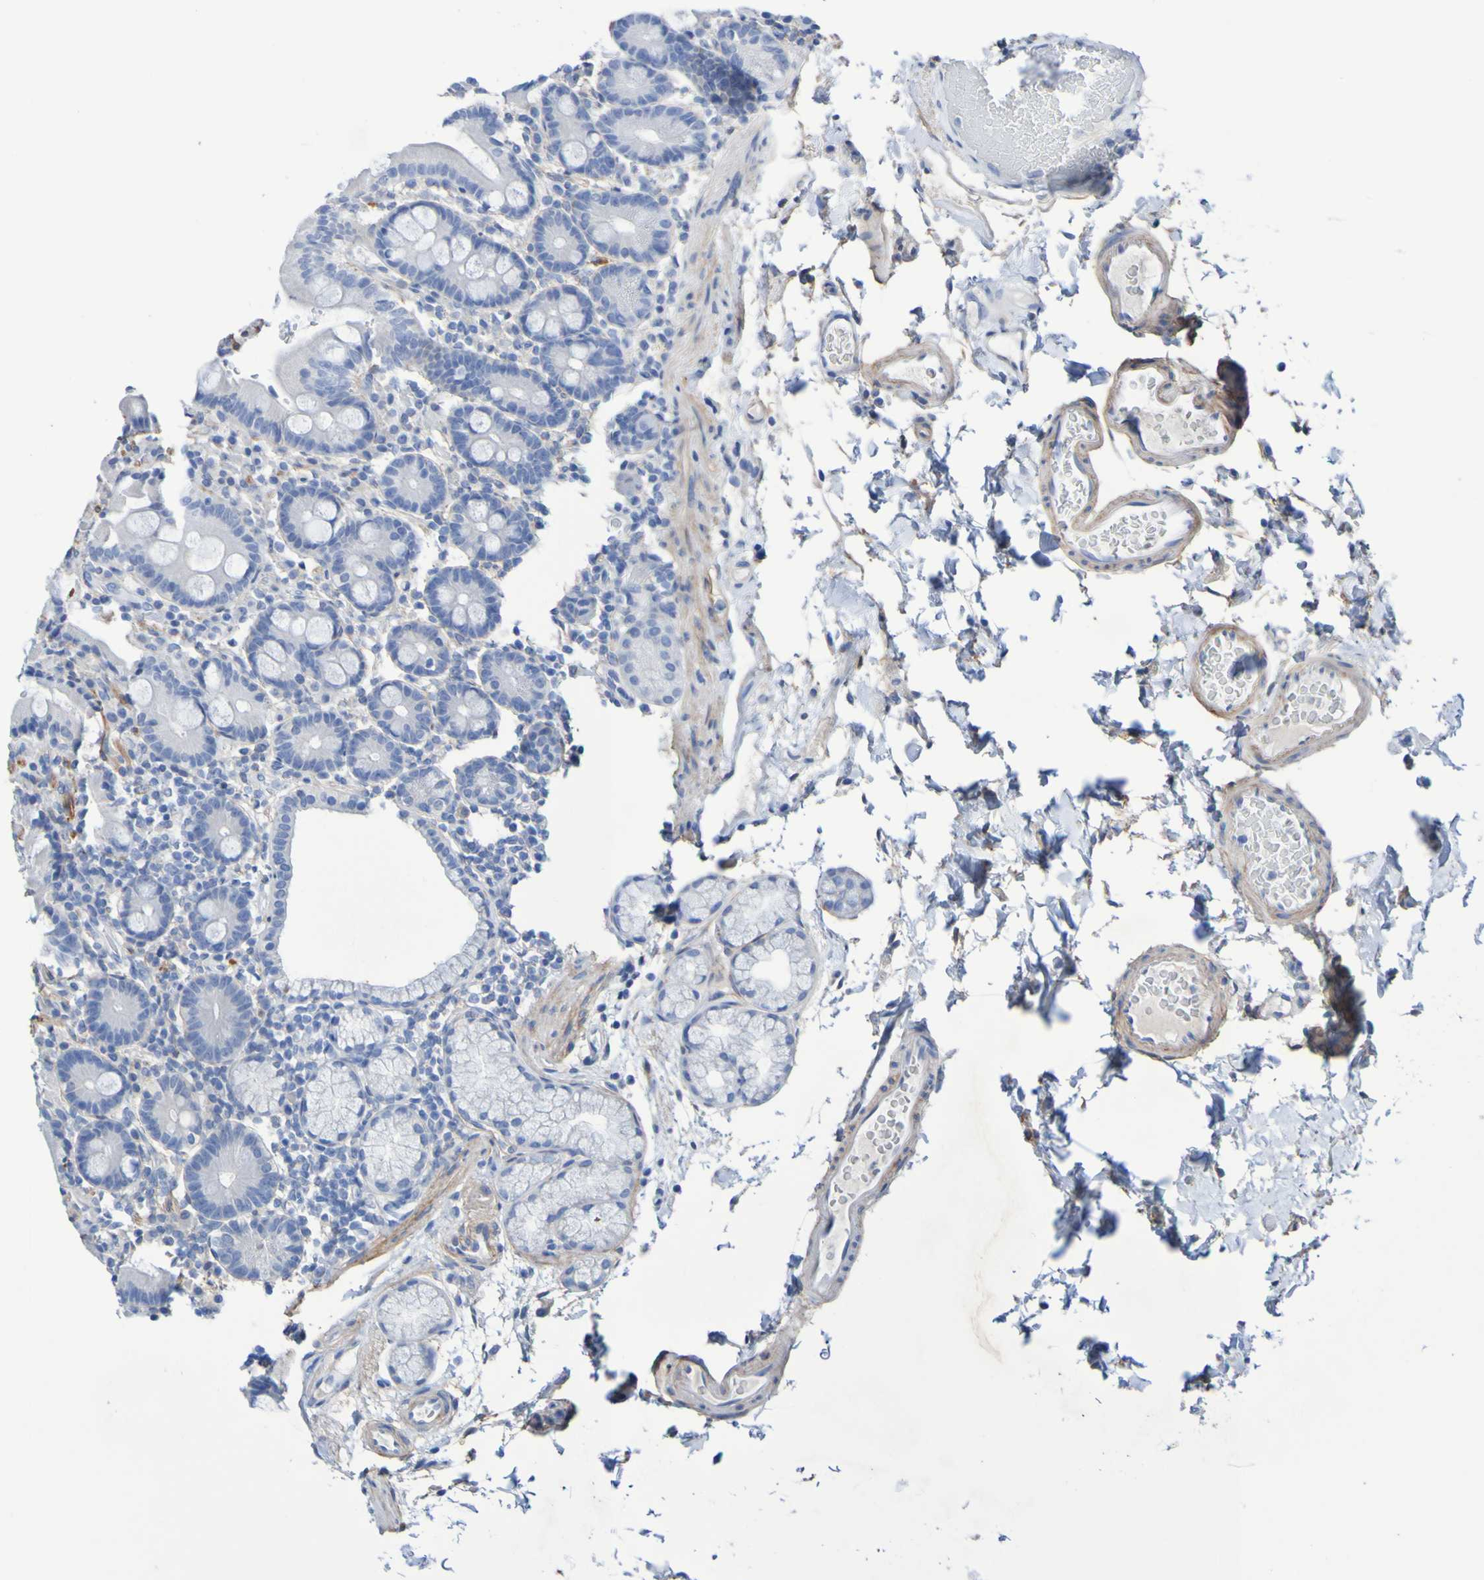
{"staining": {"intensity": "negative", "quantity": "none", "location": "none"}, "tissue": "duodenum", "cell_type": "Glandular cells", "image_type": "normal", "snomed": [{"axis": "morphology", "description": "Normal tissue, NOS"}, {"axis": "topography", "description": "Small intestine, NOS"}], "caption": "This is an immunohistochemistry (IHC) micrograph of benign duodenum. There is no positivity in glandular cells.", "gene": "SGCB", "patient": {"sex": "female", "age": 71}}